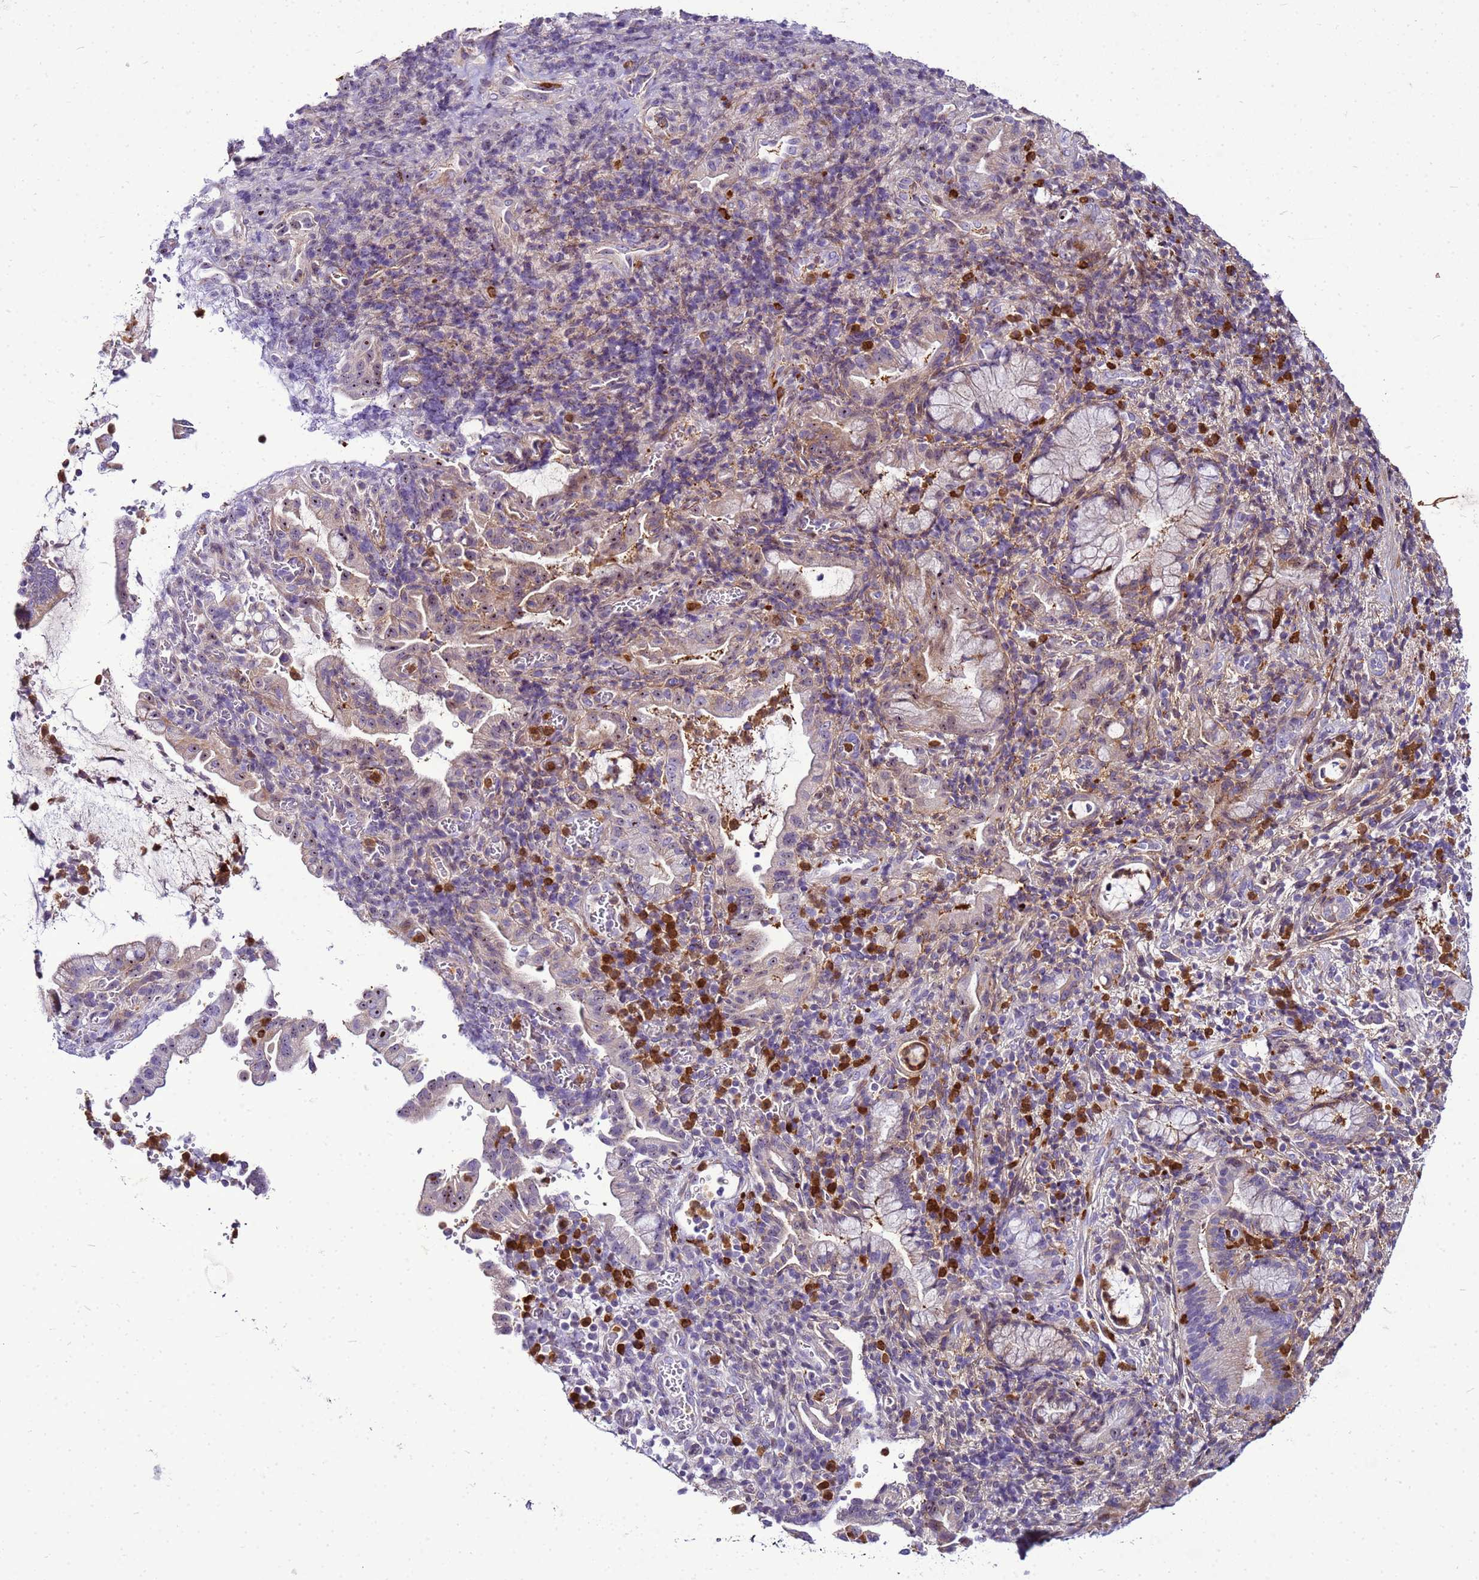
{"staining": {"intensity": "moderate", "quantity": "<25%", "location": "cytoplasmic/membranous,nuclear"}, "tissue": "pancreatic cancer", "cell_type": "Tumor cells", "image_type": "cancer", "snomed": [{"axis": "morphology", "description": "Normal tissue, NOS"}, {"axis": "morphology", "description": "Adenocarcinoma, NOS"}, {"axis": "topography", "description": "Pancreas"}], "caption": "The immunohistochemical stain labels moderate cytoplasmic/membranous and nuclear positivity in tumor cells of pancreatic cancer (adenocarcinoma) tissue. The staining is performed using DAB brown chromogen to label protein expression. The nuclei are counter-stained blue using hematoxylin.", "gene": "VPS4B", "patient": {"sex": "female", "age": 55}}